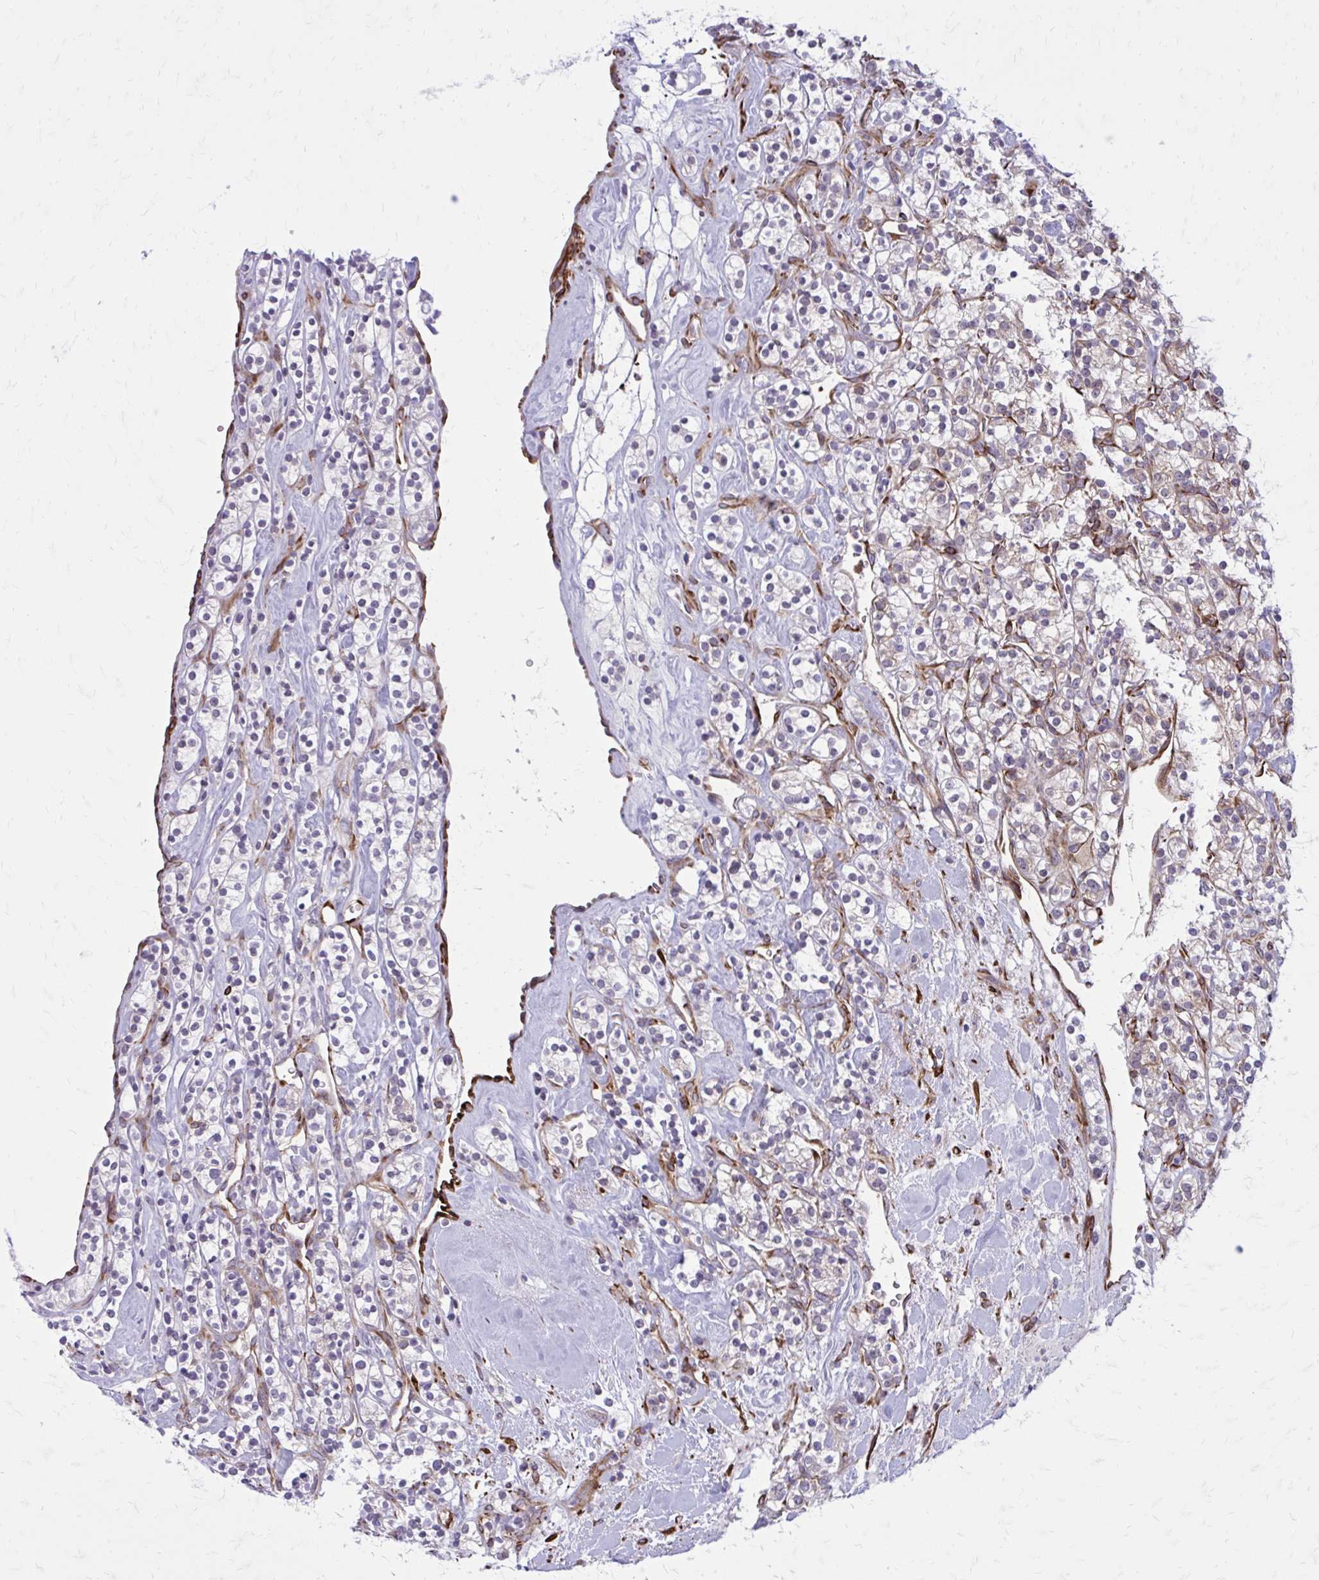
{"staining": {"intensity": "negative", "quantity": "none", "location": "none"}, "tissue": "renal cancer", "cell_type": "Tumor cells", "image_type": "cancer", "snomed": [{"axis": "morphology", "description": "Adenocarcinoma, NOS"}, {"axis": "topography", "description": "Kidney"}], "caption": "High magnification brightfield microscopy of adenocarcinoma (renal) stained with DAB (3,3'-diaminobenzidine) (brown) and counterstained with hematoxylin (blue): tumor cells show no significant positivity.", "gene": "BEND5", "patient": {"sex": "male", "age": 77}}